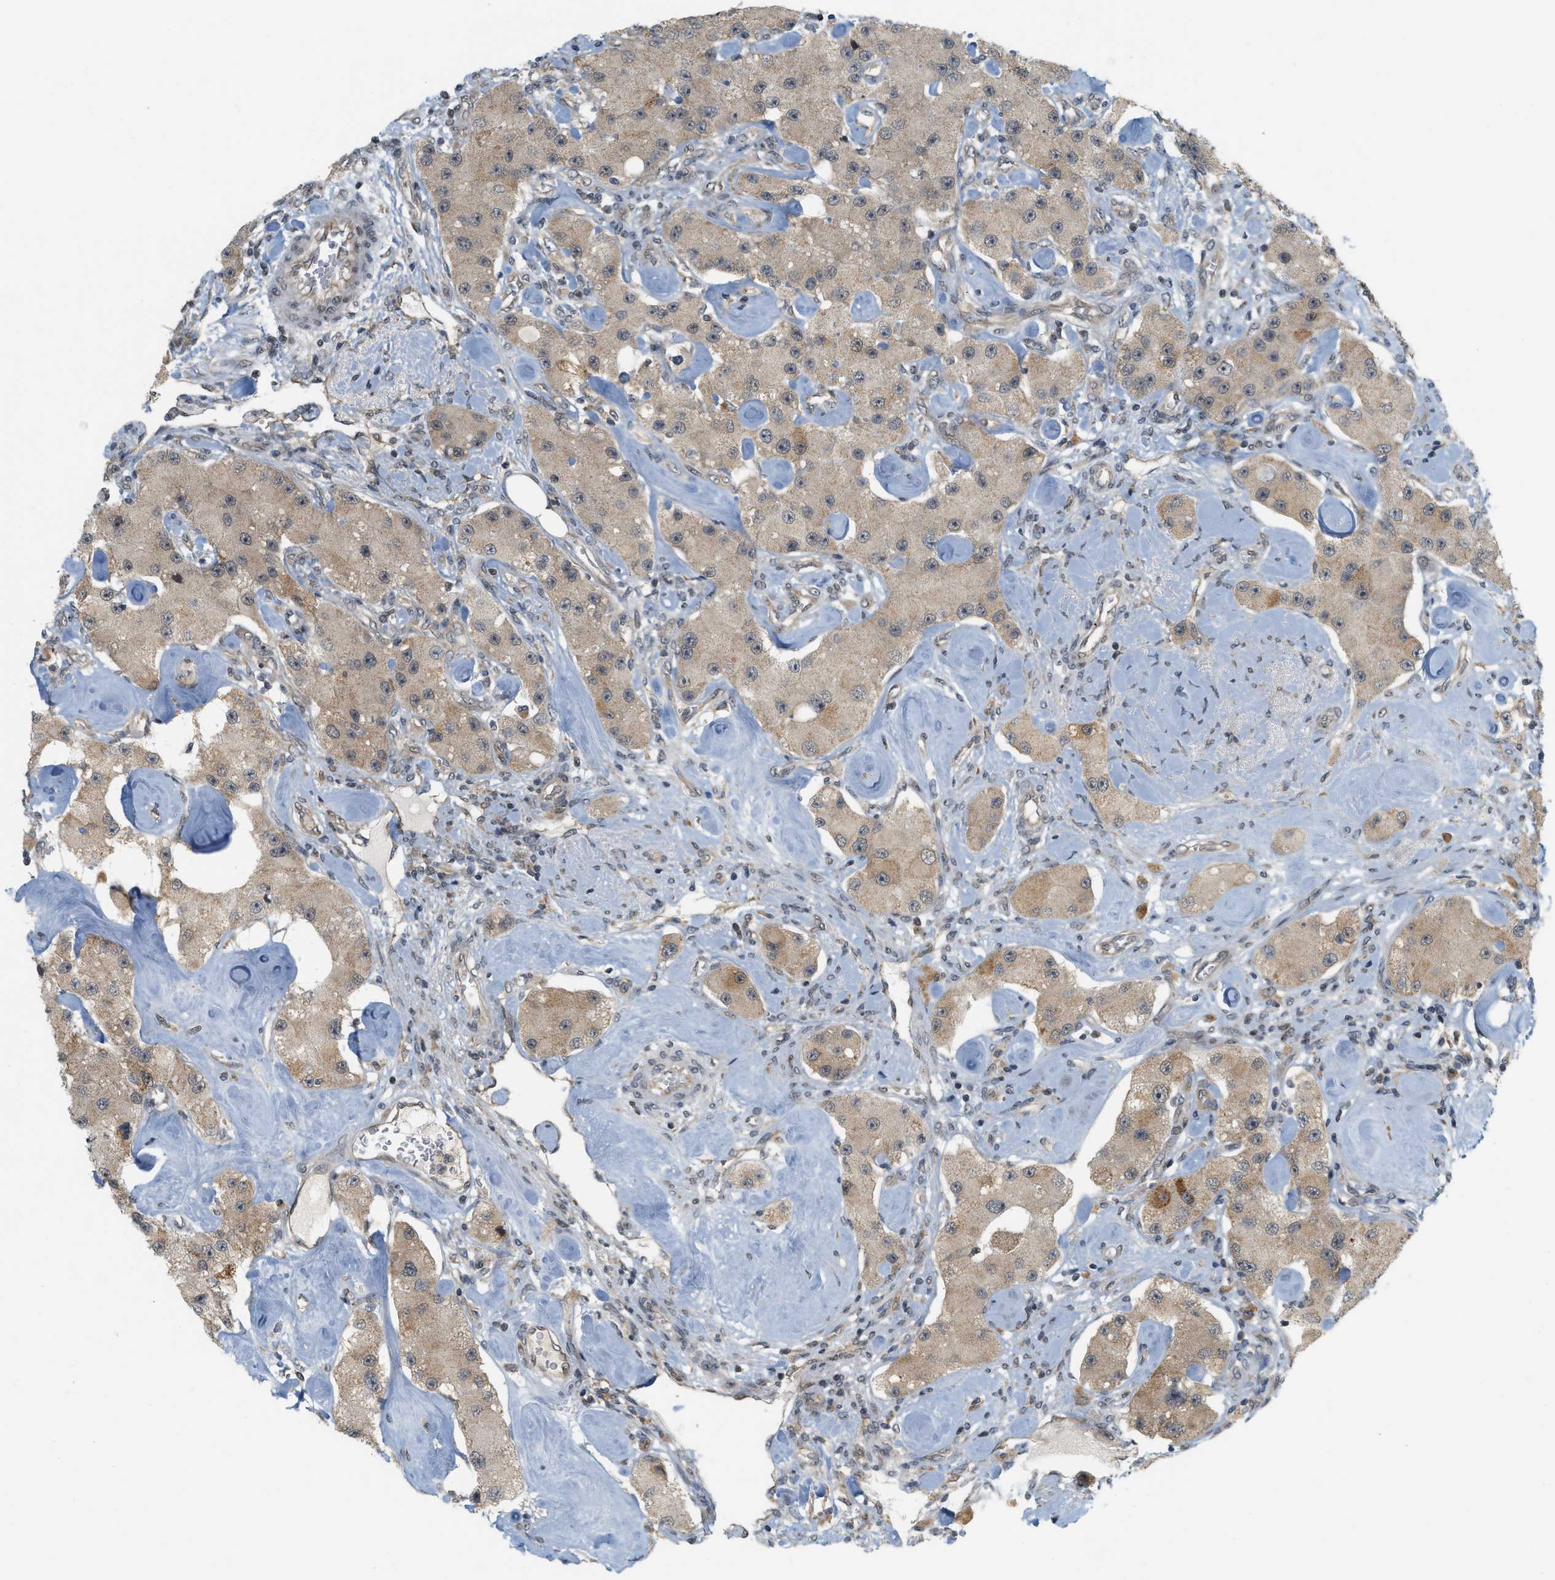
{"staining": {"intensity": "weak", "quantity": ">75%", "location": "cytoplasmic/membranous"}, "tissue": "carcinoid", "cell_type": "Tumor cells", "image_type": "cancer", "snomed": [{"axis": "morphology", "description": "Carcinoid, malignant, NOS"}, {"axis": "topography", "description": "Pancreas"}], "caption": "Immunohistochemistry photomicrograph of carcinoid stained for a protein (brown), which reveals low levels of weak cytoplasmic/membranous staining in about >75% of tumor cells.", "gene": "PRKD1", "patient": {"sex": "male", "age": 41}}